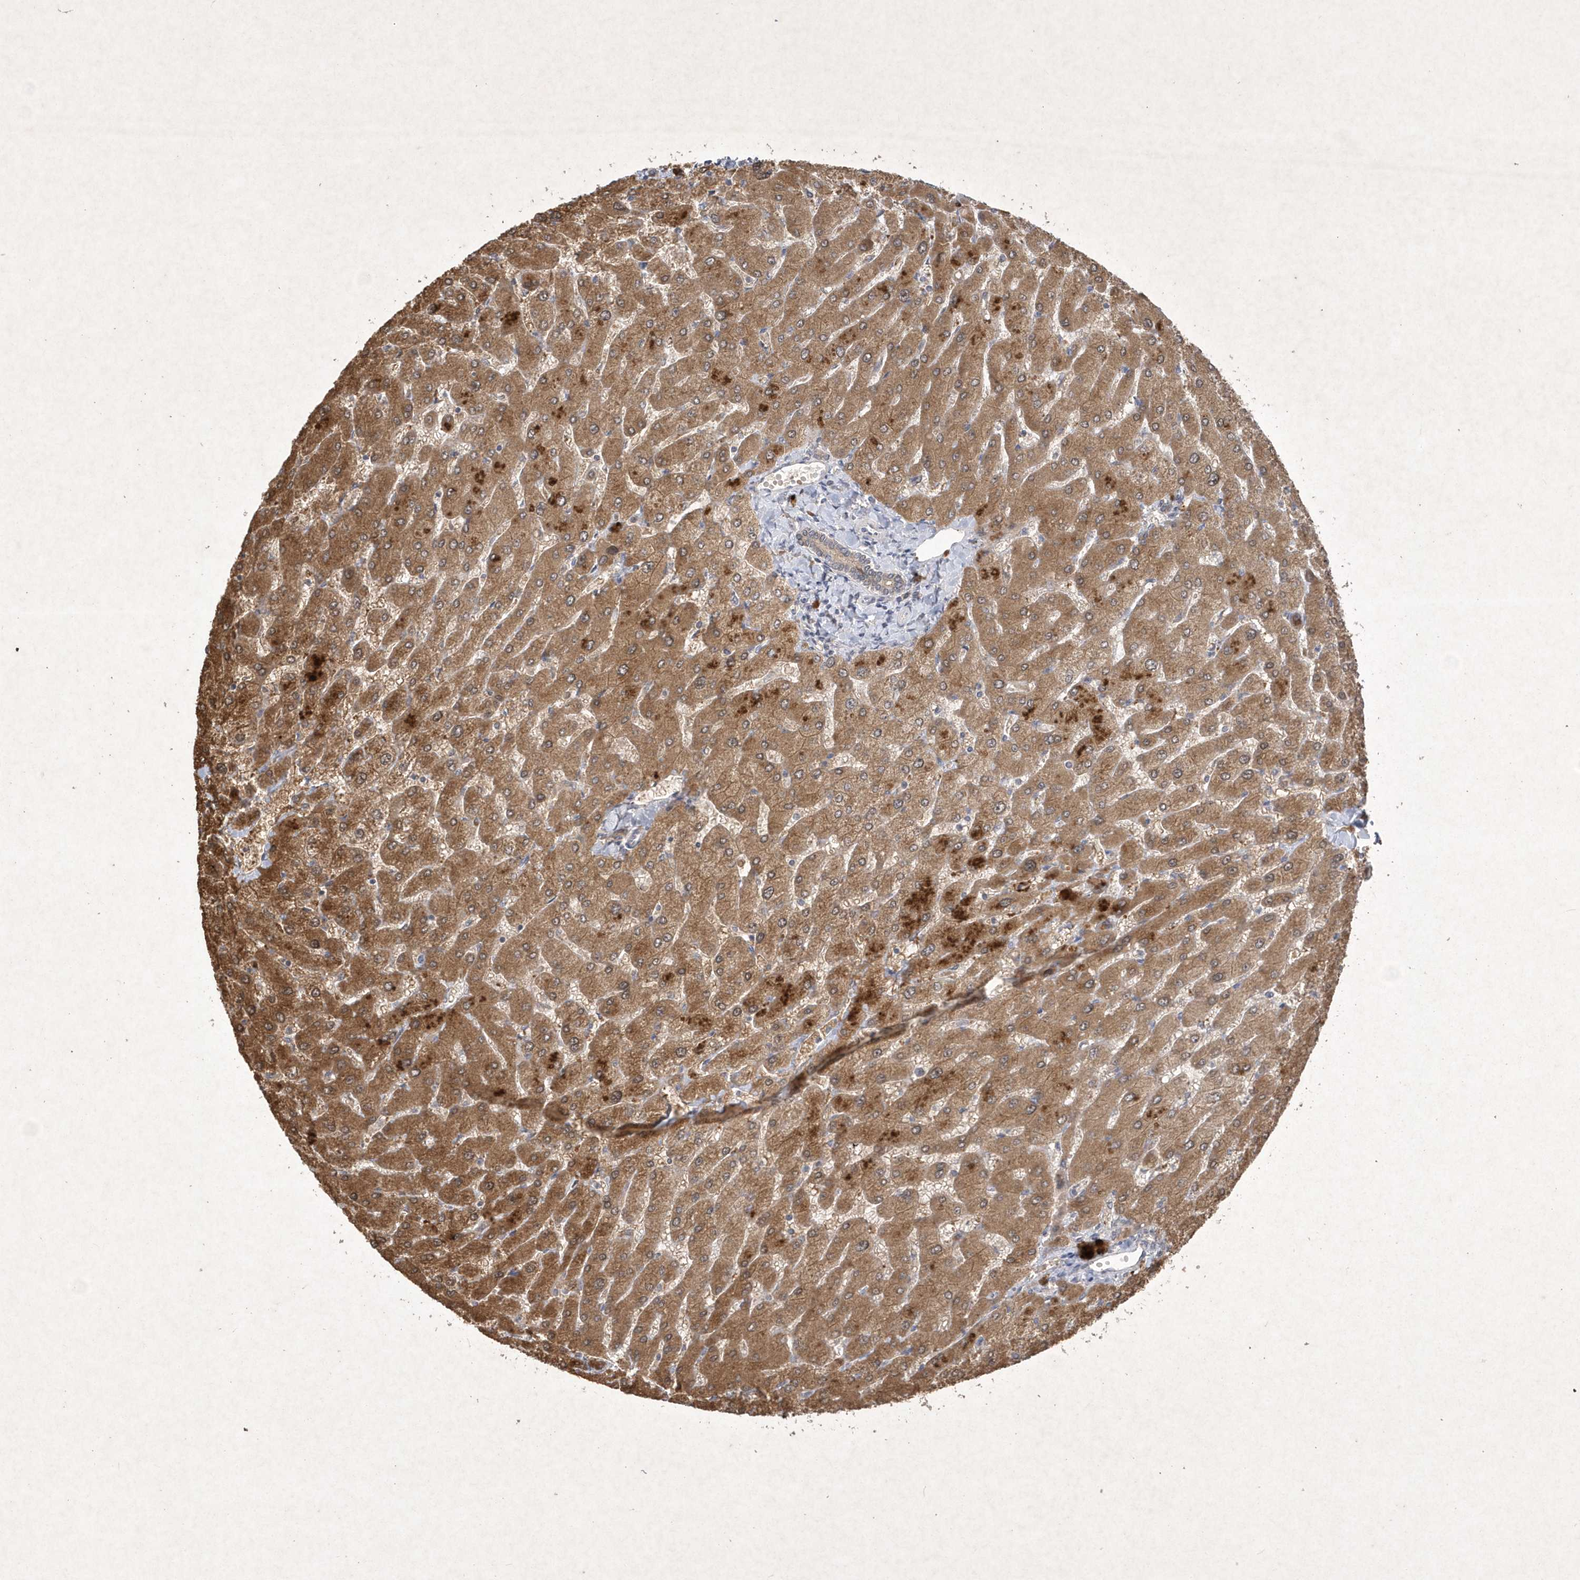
{"staining": {"intensity": "weak", "quantity": "25%-75%", "location": "cytoplasmic/membranous"}, "tissue": "liver", "cell_type": "Cholangiocytes", "image_type": "normal", "snomed": [{"axis": "morphology", "description": "Normal tissue, NOS"}, {"axis": "topography", "description": "Liver"}], "caption": "A brown stain labels weak cytoplasmic/membranous expression of a protein in cholangiocytes of normal human liver. The staining is performed using DAB brown chromogen to label protein expression. The nuclei are counter-stained blue using hematoxylin.", "gene": "AKR7A2", "patient": {"sex": "male", "age": 55}}